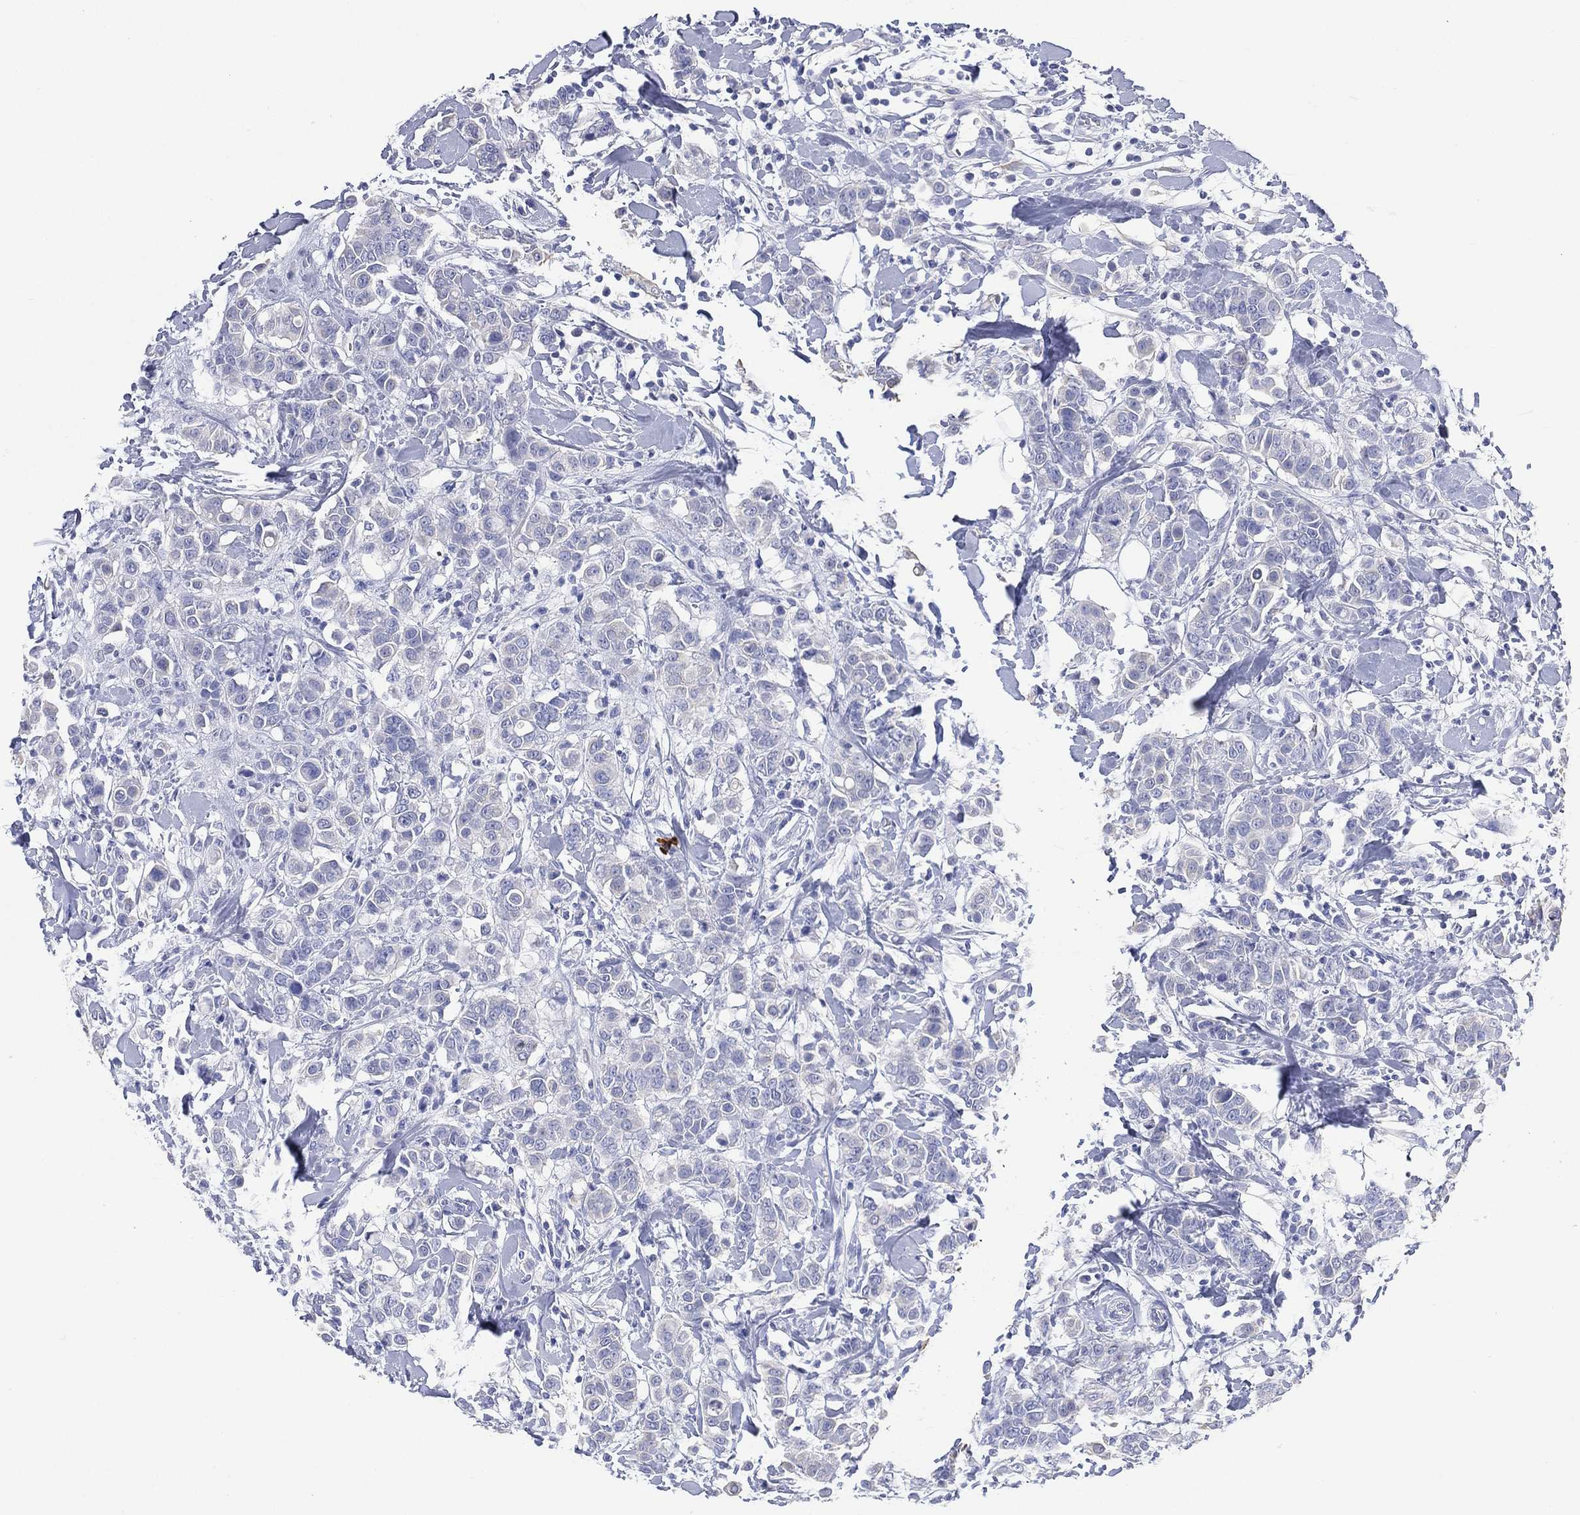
{"staining": {"intensity": "negative", "quantity": "none", "location": "none"}, "tissue": "breast cancer", "cell_type": "Tumor cells", "image_type": "cancer", "snomed": [{"axis": "morphology", "description": "Duct carcinoma"}, {"axis": "topography", "description": "Breast"}], "caption": "Breast infiltrating ductal carcinoma stained for a protein using immunohistochemistry (IHC) demonstrates no positivity tumor cells.", "gene": "FMO1", "patient": {"sex": "female", "age": 27}}